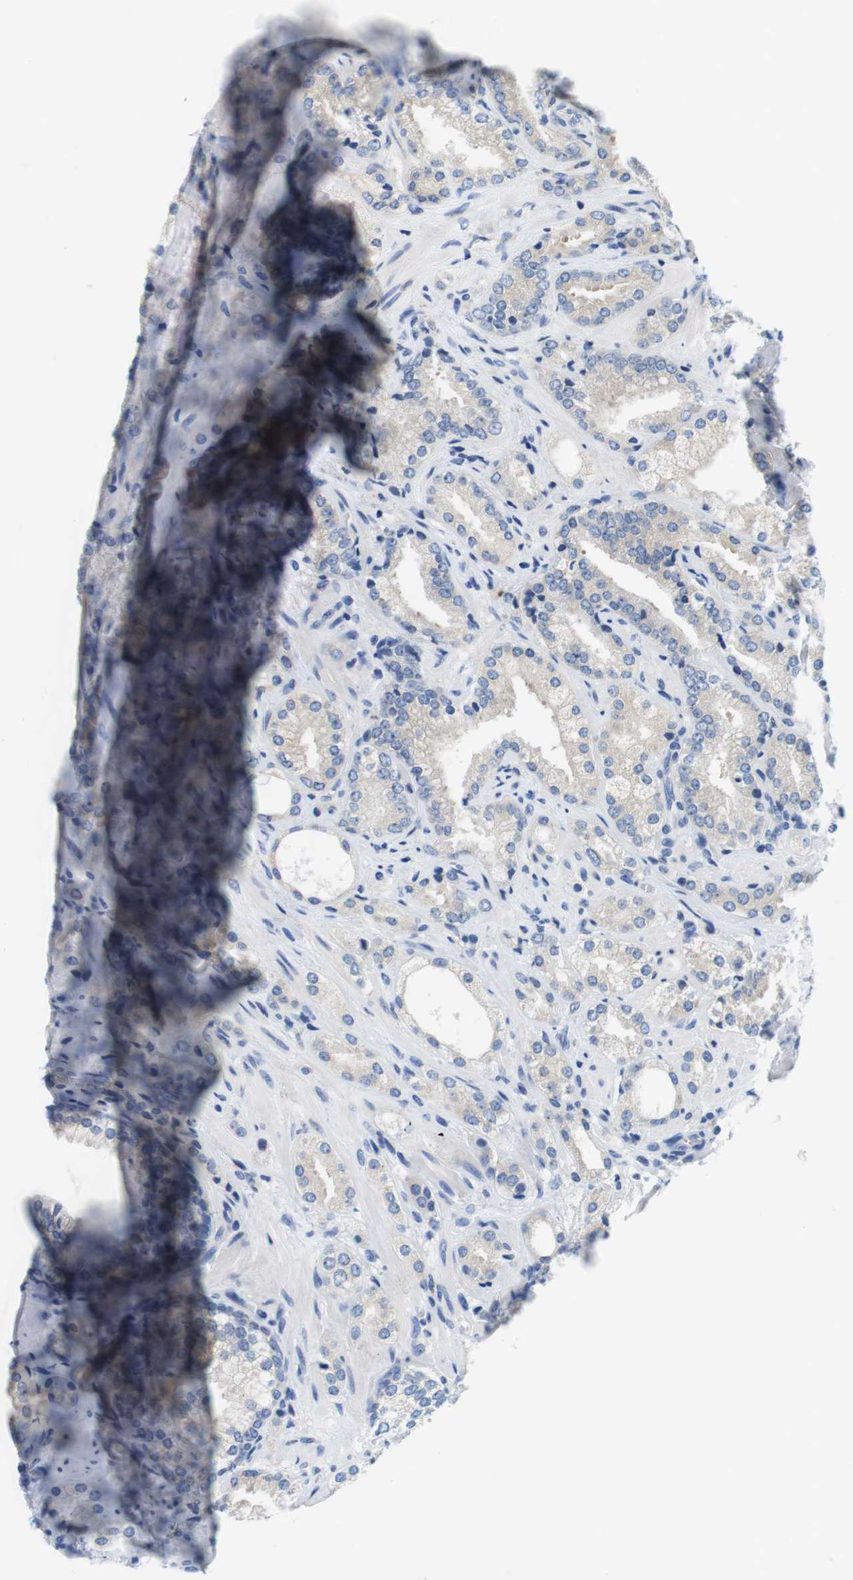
{"staining": {"intensity": "negative", "quantity": "none", "location": "none"}, "tissue": "prostate cancer", "cell_type": "Tumor cells", "image_type": "cancer", "snomed": [{"axis": "morphology", "description": "Adenocarcinoma, High grade"}, {"axis": "topography", "description": "Prostate"}], "caption": "DAB (3,3'-diaminobenzidine) immunohistochemical staining of adenocarcinoma (high-grade) (prostate) demonstrates no significant positivity in tumor cells. Nuclei are stained in blue.", "gene": "CNGA2", "patient": {"sex": "male", "age": 64}}